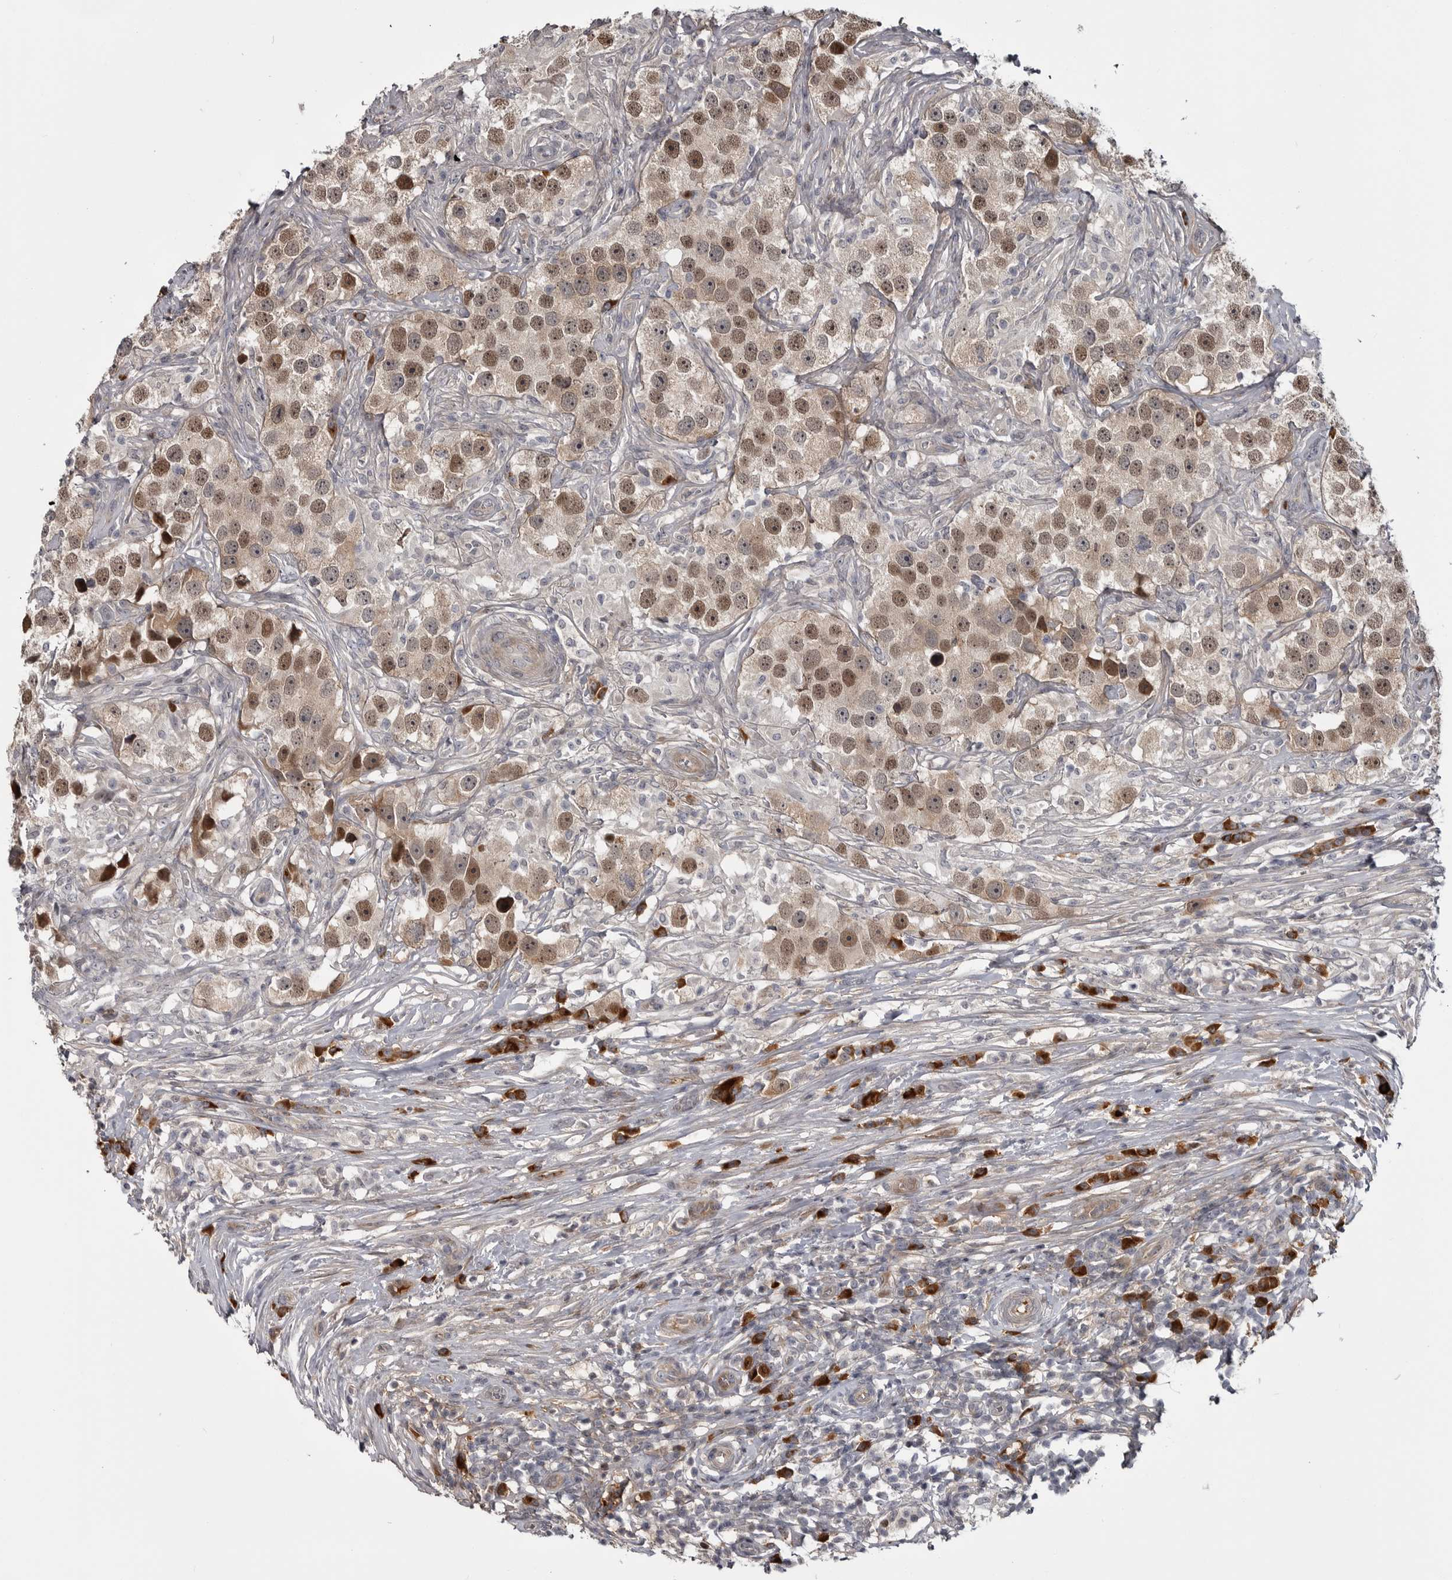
{"staining": {"intensity": "moderate", "quantity": ">75%", "location": "nuclear"}, "tissue": "testis cancer", "cell_type": "Tumor cells", "image_type": "cancer", "snomed": [{"axis": "morphology", "description": "Seminoma, NOS"}, {"axis": "topography", "description": "Testis"}], "caption": "There is medium levels of moderate nuclear positivity in tumor cells of testis cancer (seminoma), as demonstrated by immunohistochemical staining (brown color).", "gene": "ZNF277", "patient": {"sex": "male", "age": 49}}